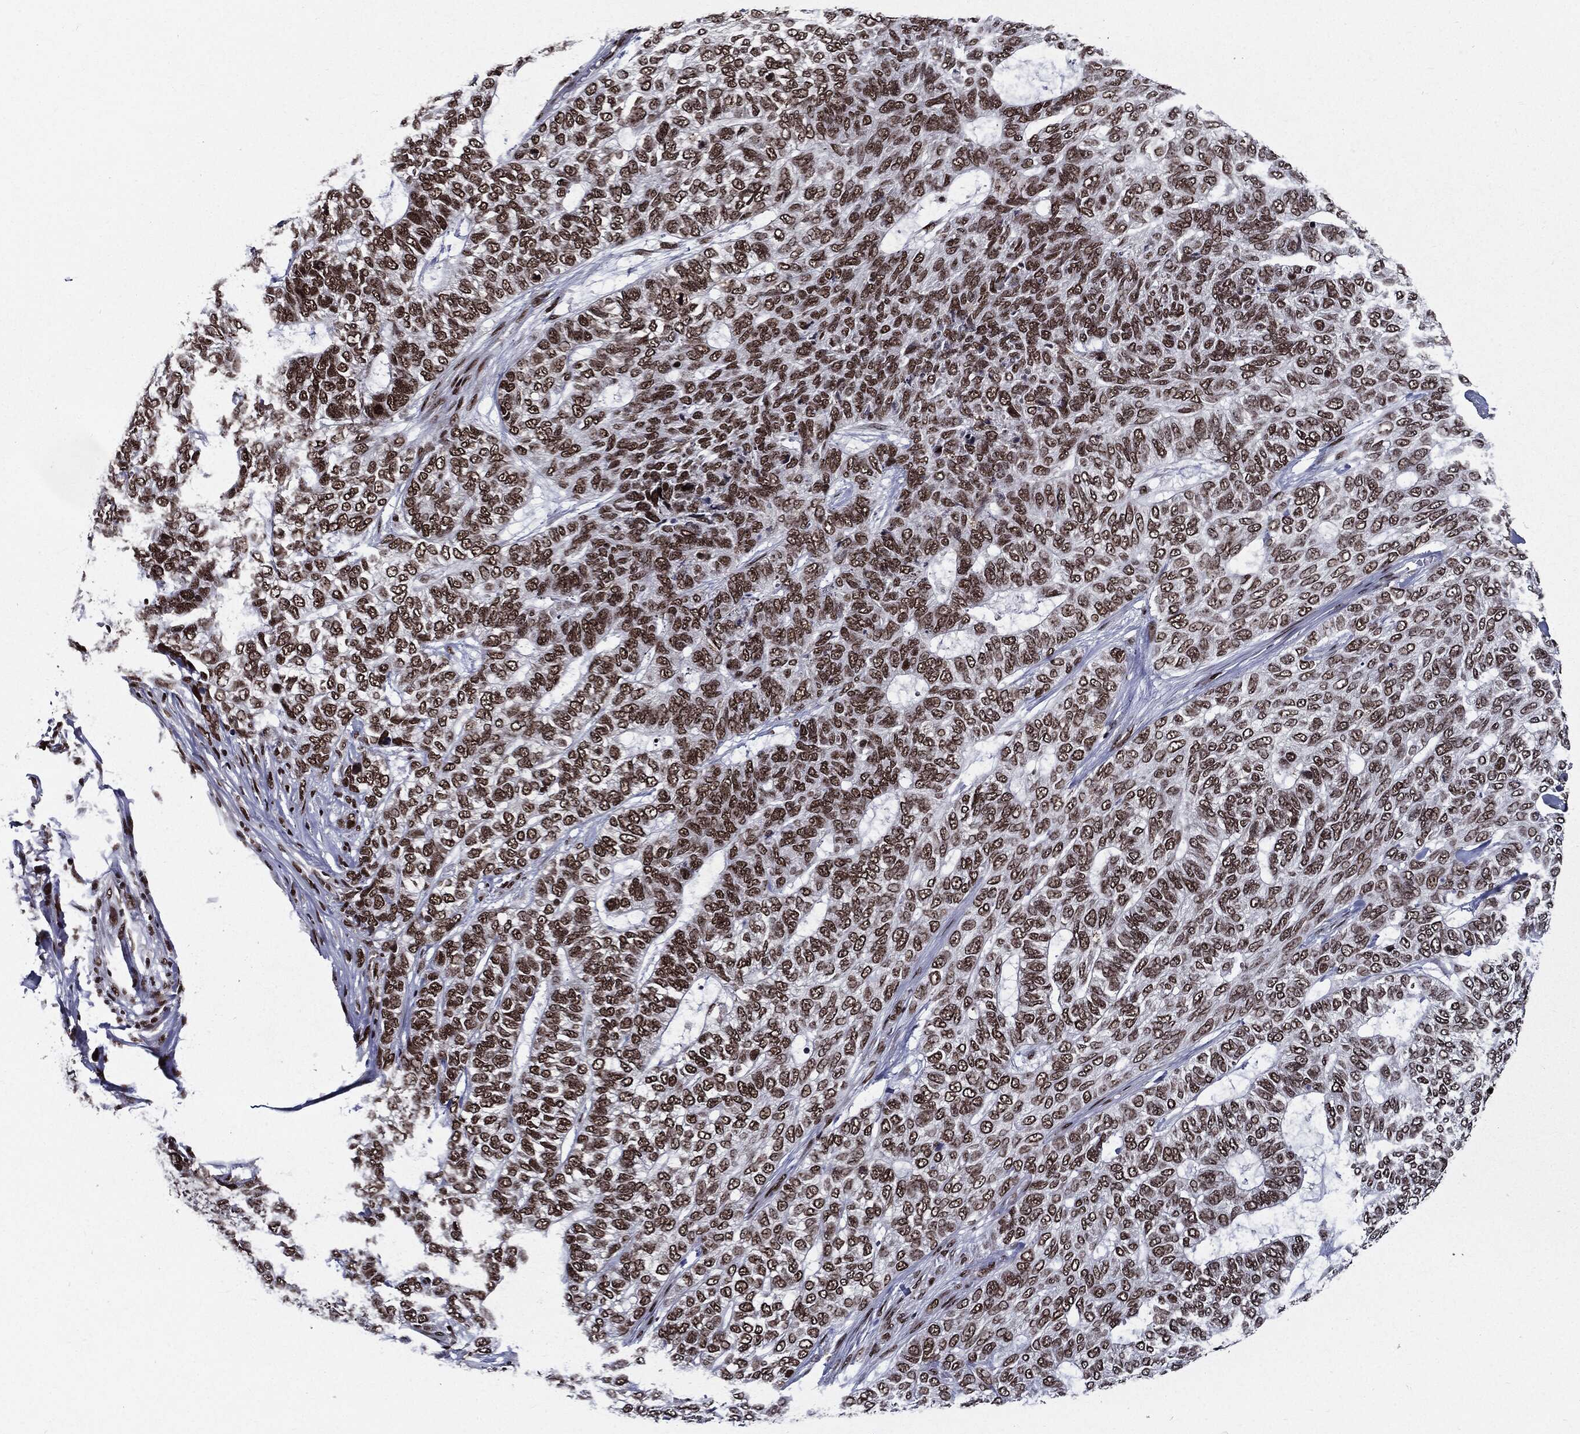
{"staining": {"intensity": "strong", "quantity": ">75%", "location": "nuclear"}, "tissue": "skin cancer", "cell_type": "Tumor cells", "image_type": "cancer", "snomed": [{"axis": "morphology", "description": "Basal cell carcinoma"}, {"axis": "topography", "description": "Skin"}], "caption": "A histopathology image of human skin cancer (basal cell carcinoma) stained for a protein reveals strong nuclear brown staining in tumor cells.", "gene": "ZFP91", "patient": {"sex": "female", "age": 65}}